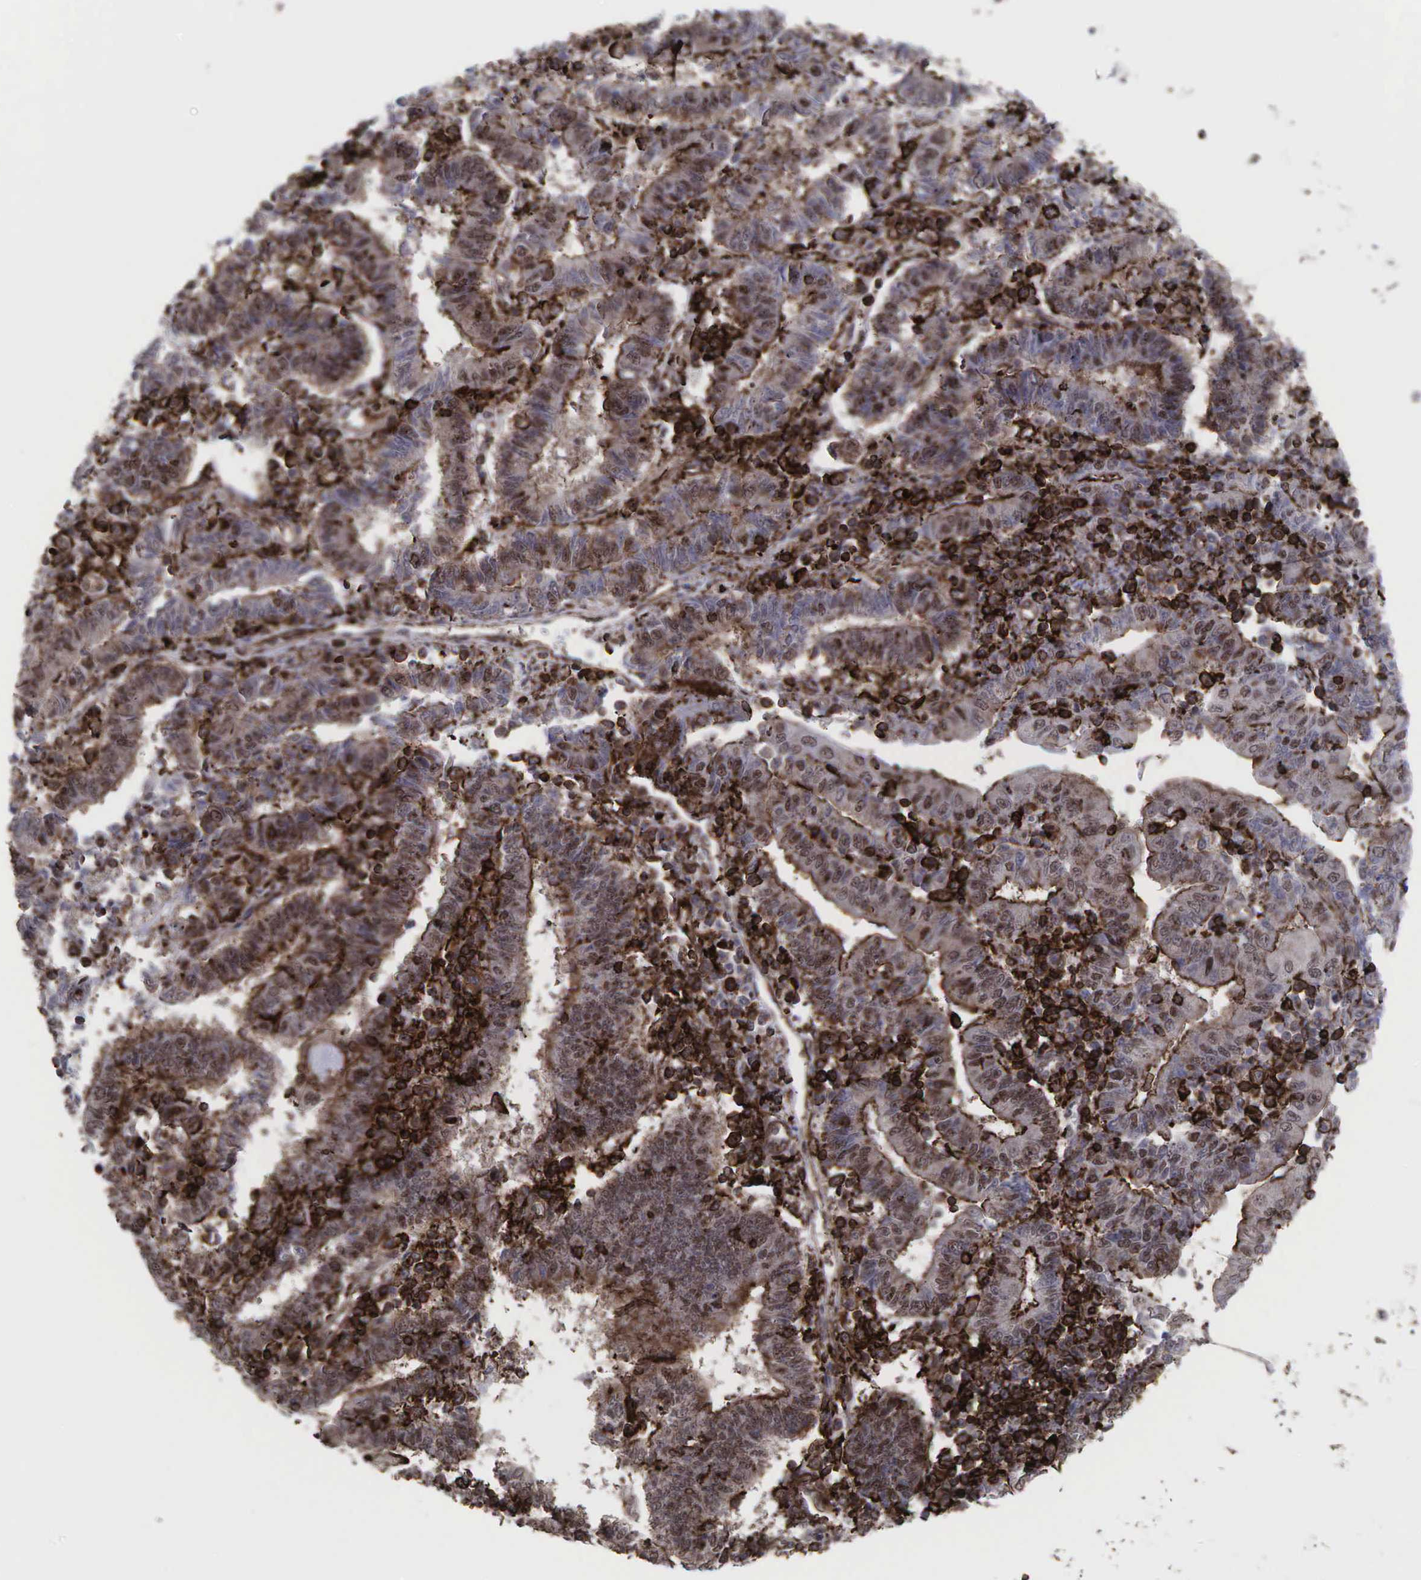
{"staining": {"intensity": "weak", "quantity": ">75%", "location": "cytoplasmic/membranous"}, "tissue": "endometrial cancer", "cell_type": "Tumor cells", "image_type": "cancer", "snomed": [{"axis": "morphology", "description": "Adenocarcinoma, NOS"}, {"axis": "topography", "description": "Endometrium"}], "caption": "Immunohistochemistry (IHC) micrograph of neoplastic tissue: human adenocarcinoma (endometrial) stained using immunohistochemistry shows low levels of weak protein expression localized specifically in the cytoplasmic/membranous of tumor cells, appearing as a cytoplasmic/membranous brown color.", "gene": "GPRASP1", "patient": {"sex": "female", "age": 75}}